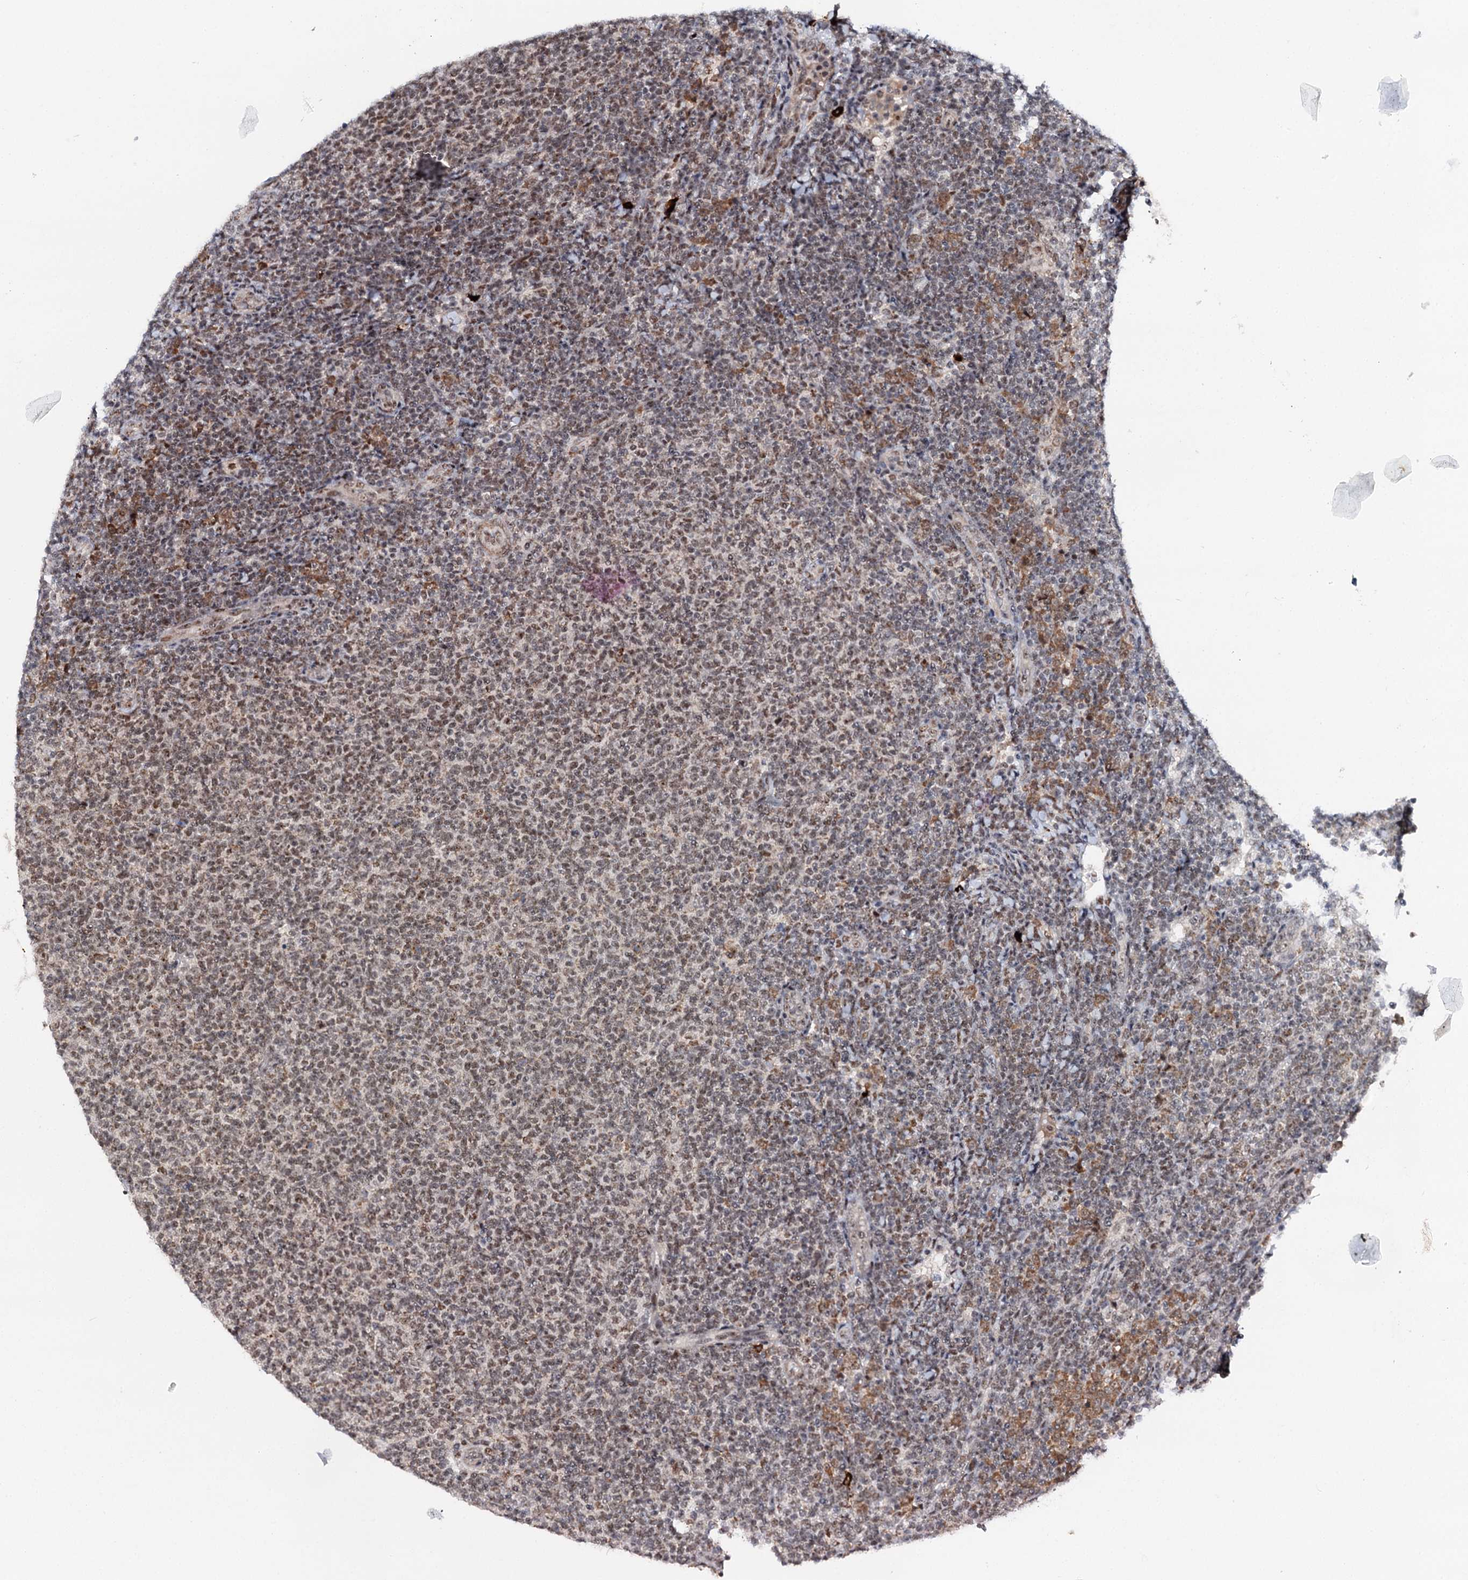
{"staining": {"intensity": "weak", "quantity": ">75%", "location": "nuclear"}, "tissue": "lymphoma", "cell_type": "Tumor cells", "image_type": "cancer", "snomed": [{"axis": "morphology", "description": "Malignant lymphoma, non-Hodgkin's type, Low grade"}, {"axis": "topography", "description": "Lymph node"}], "caption": "Protein analysis of lymphoma tissue shows weak nuclear expression in approximately >75% of tumor cells.", "gene": "BUD13", "patient": {"sex": "male", "age": 66}}